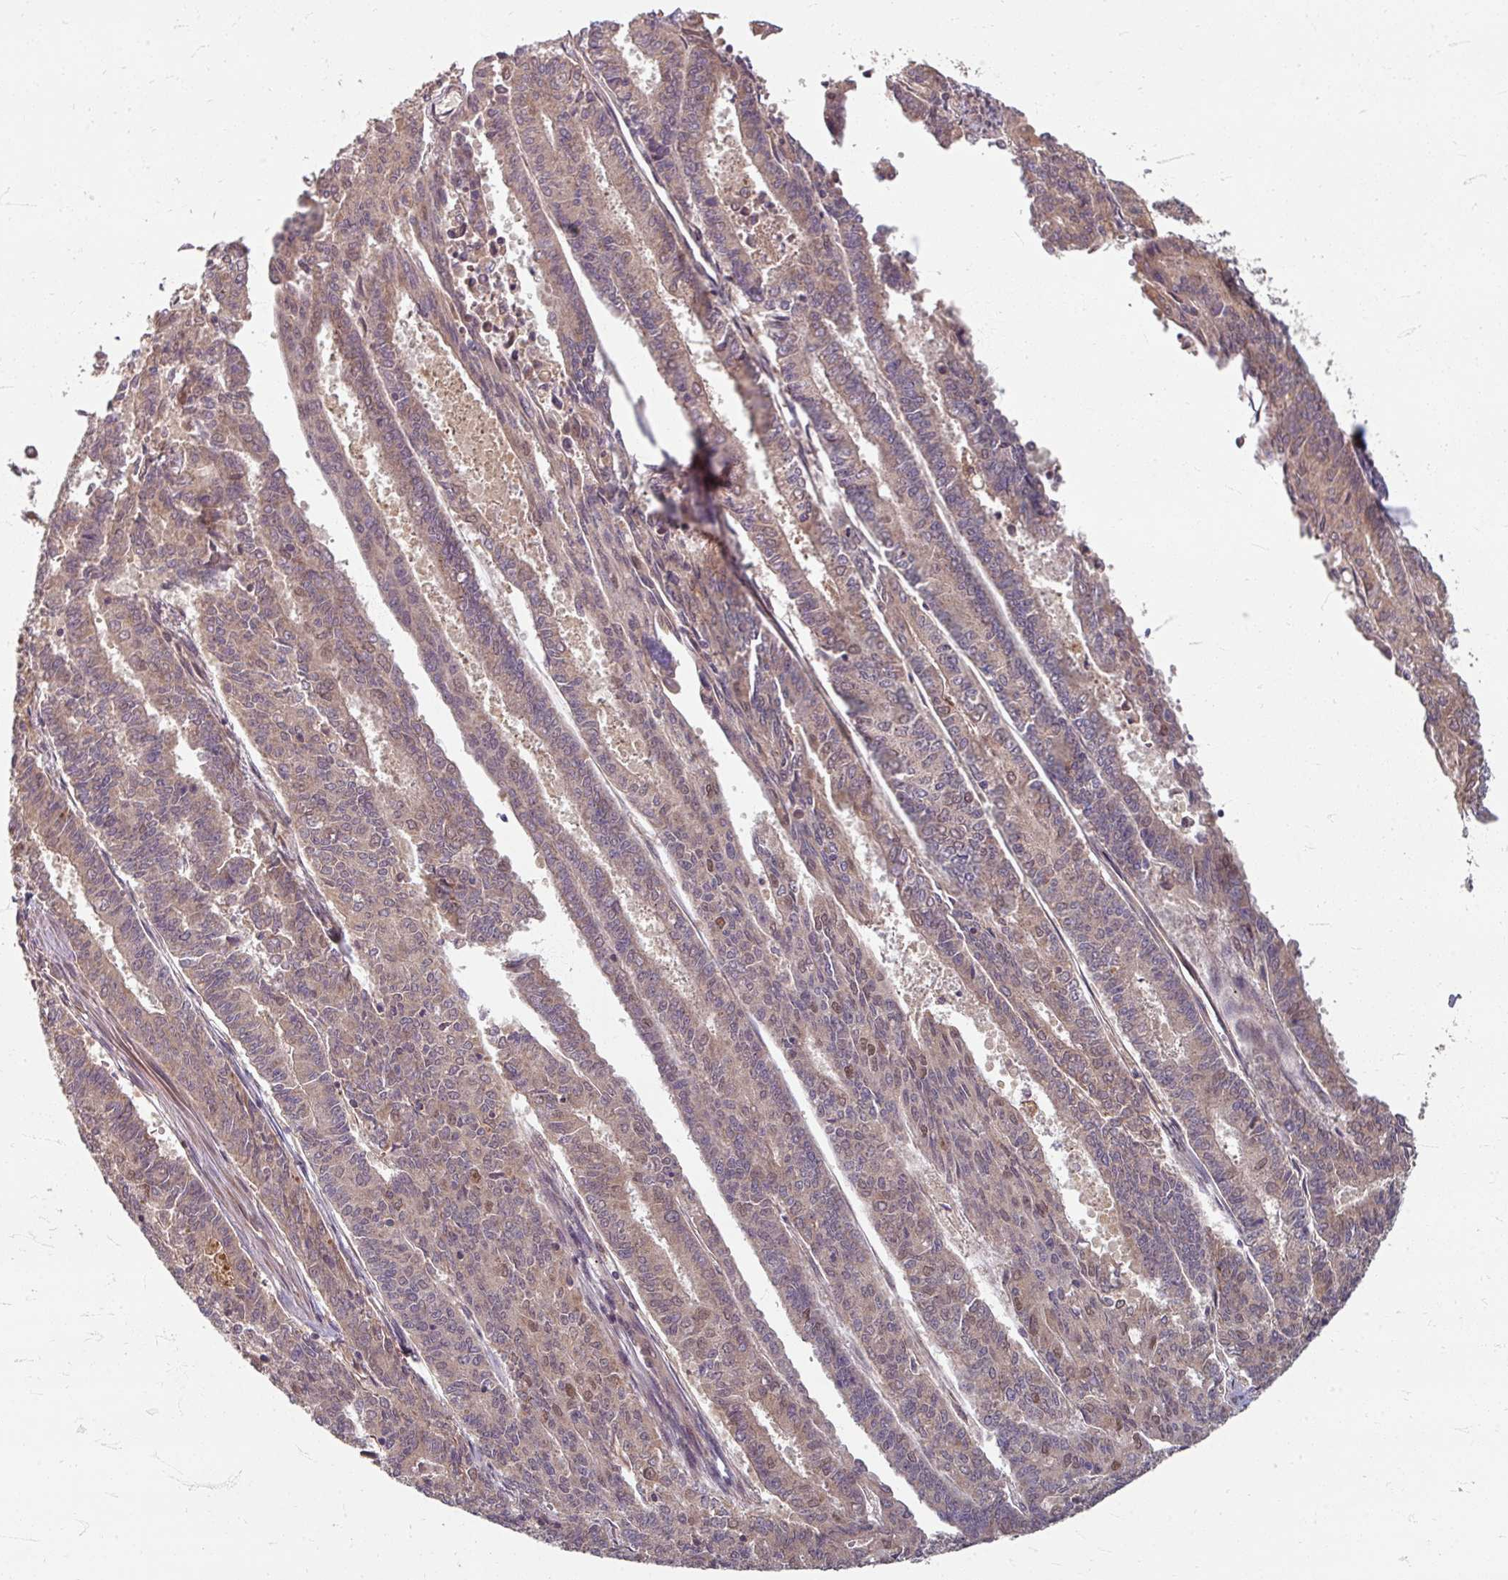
{"staining": {"intensity": "weak", "quantity": ">75%", "location": "cytoplasmic/membranous,nuclear"}, "tissue": "endometrial cancer", "cell_type": "Tumor cells", "image_type": "cancer", "snomed": [{"axis": "morphology", "description": "Adenocarcinoma, NOS"}, {"axis": "topography", "description": "Endometrium"}], "caption": "IHC micrograph of neoplastic tissue: endometrial cancer (adenocarcinoma) stained using IHC reveals low levels of weak protein expression localized specifically in the cytoplasmic/membranous and nuclear of tumor cells, appearing as a cytoplasmic/membranous and nuclear brown color.", "gene": "STAM", "patient": {"sex": "female", "age": 59}}